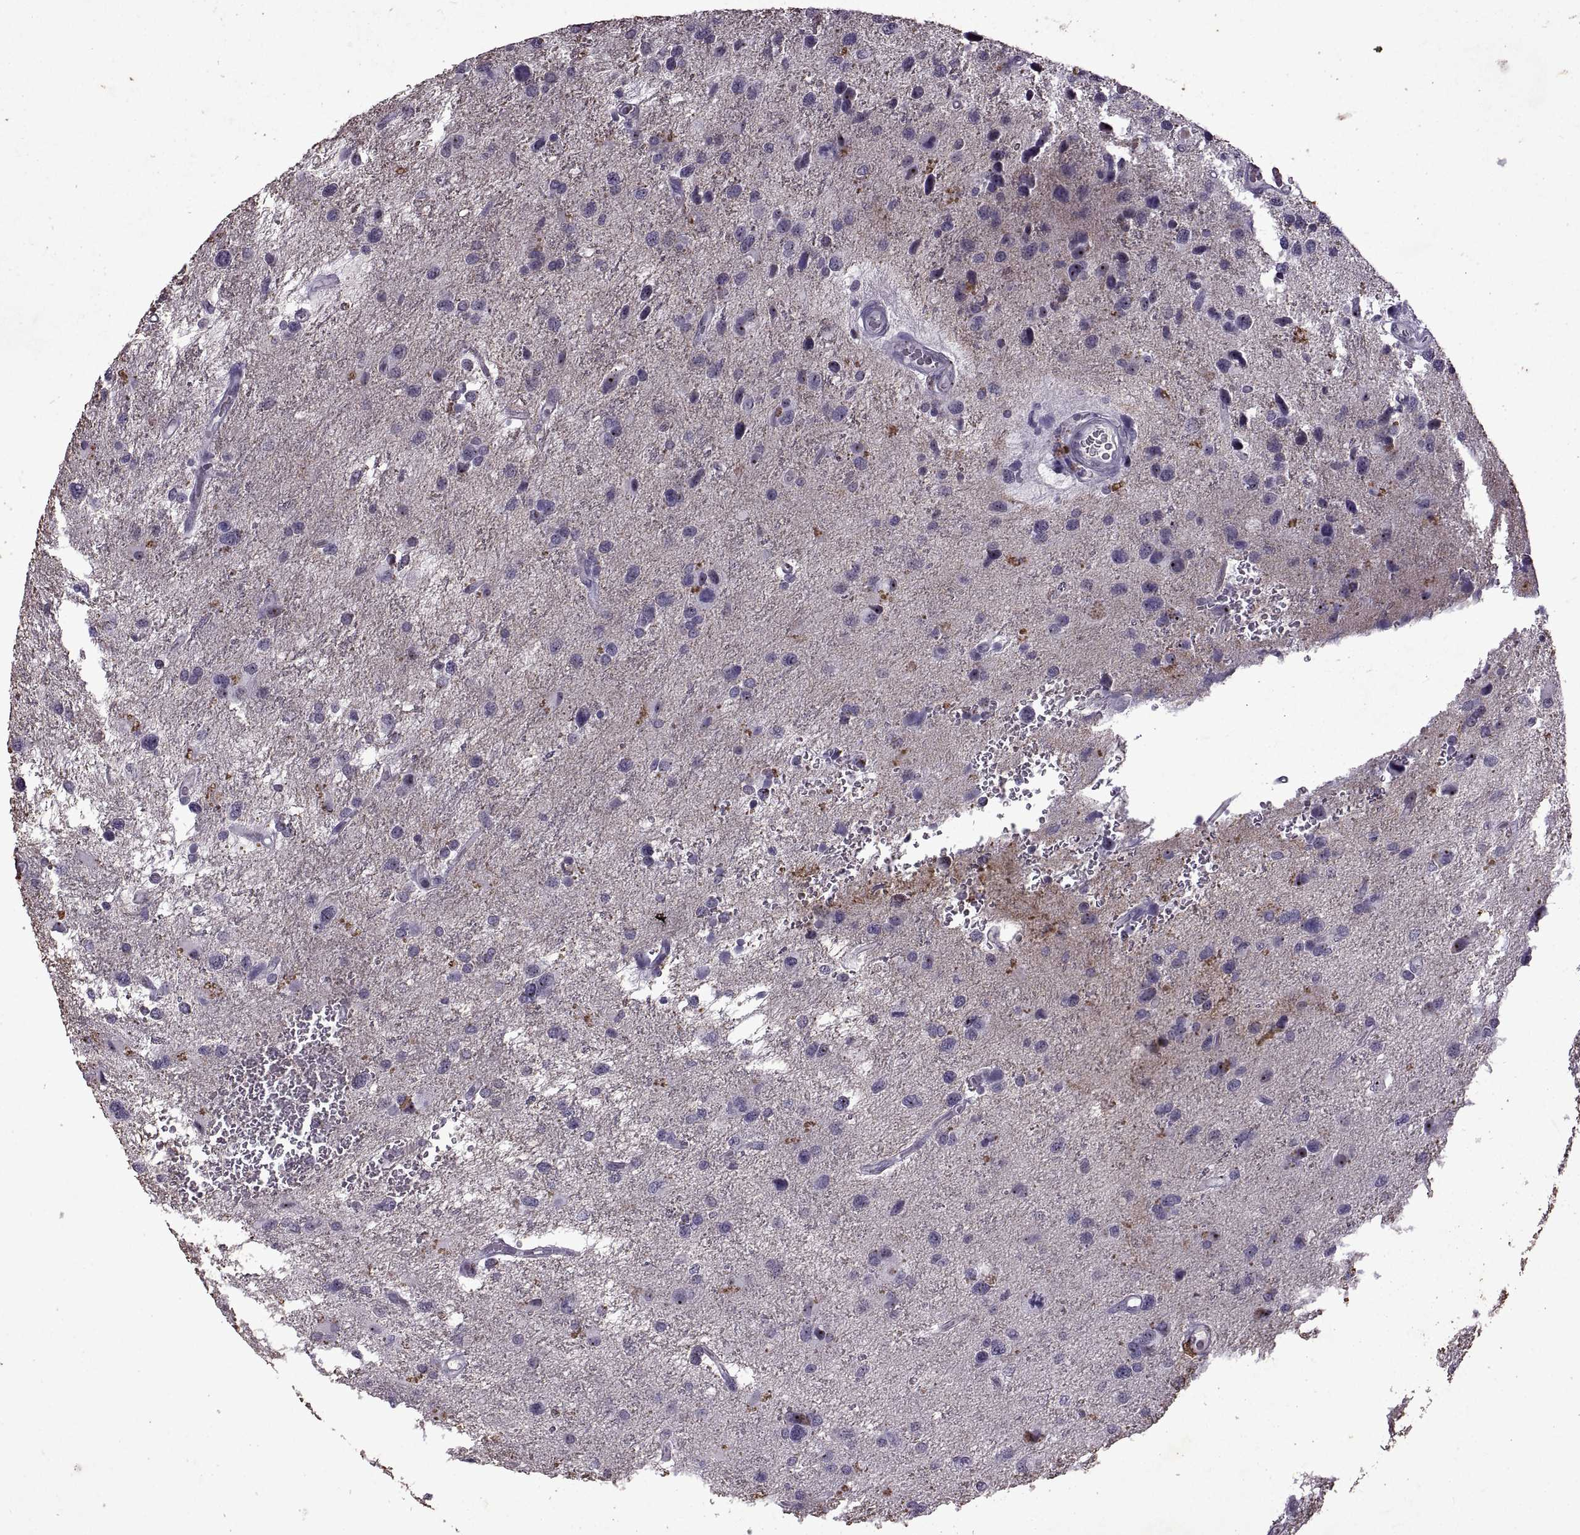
{"staining": {"intensity": "negative", "quantity": "none", "location": "none"}, "tissue": "glioma", "cell_type": "Tumor cells", "image_type": "cancer", "snomed": [{"axis": "morphology", "description": "Glioma, malignant, NOS"}, {"axis": "morphology", "description": "Glioma, malignant, High grade"}, {"axis": "topography", "description": "Brain"}], "caption": "Immunohistochemistry image of human glioma stained for a protein (brown), which exhibits no expression in tumor cells.", "gene": "SINHCAF", "patient": {"sex": "female", "age": 71}}